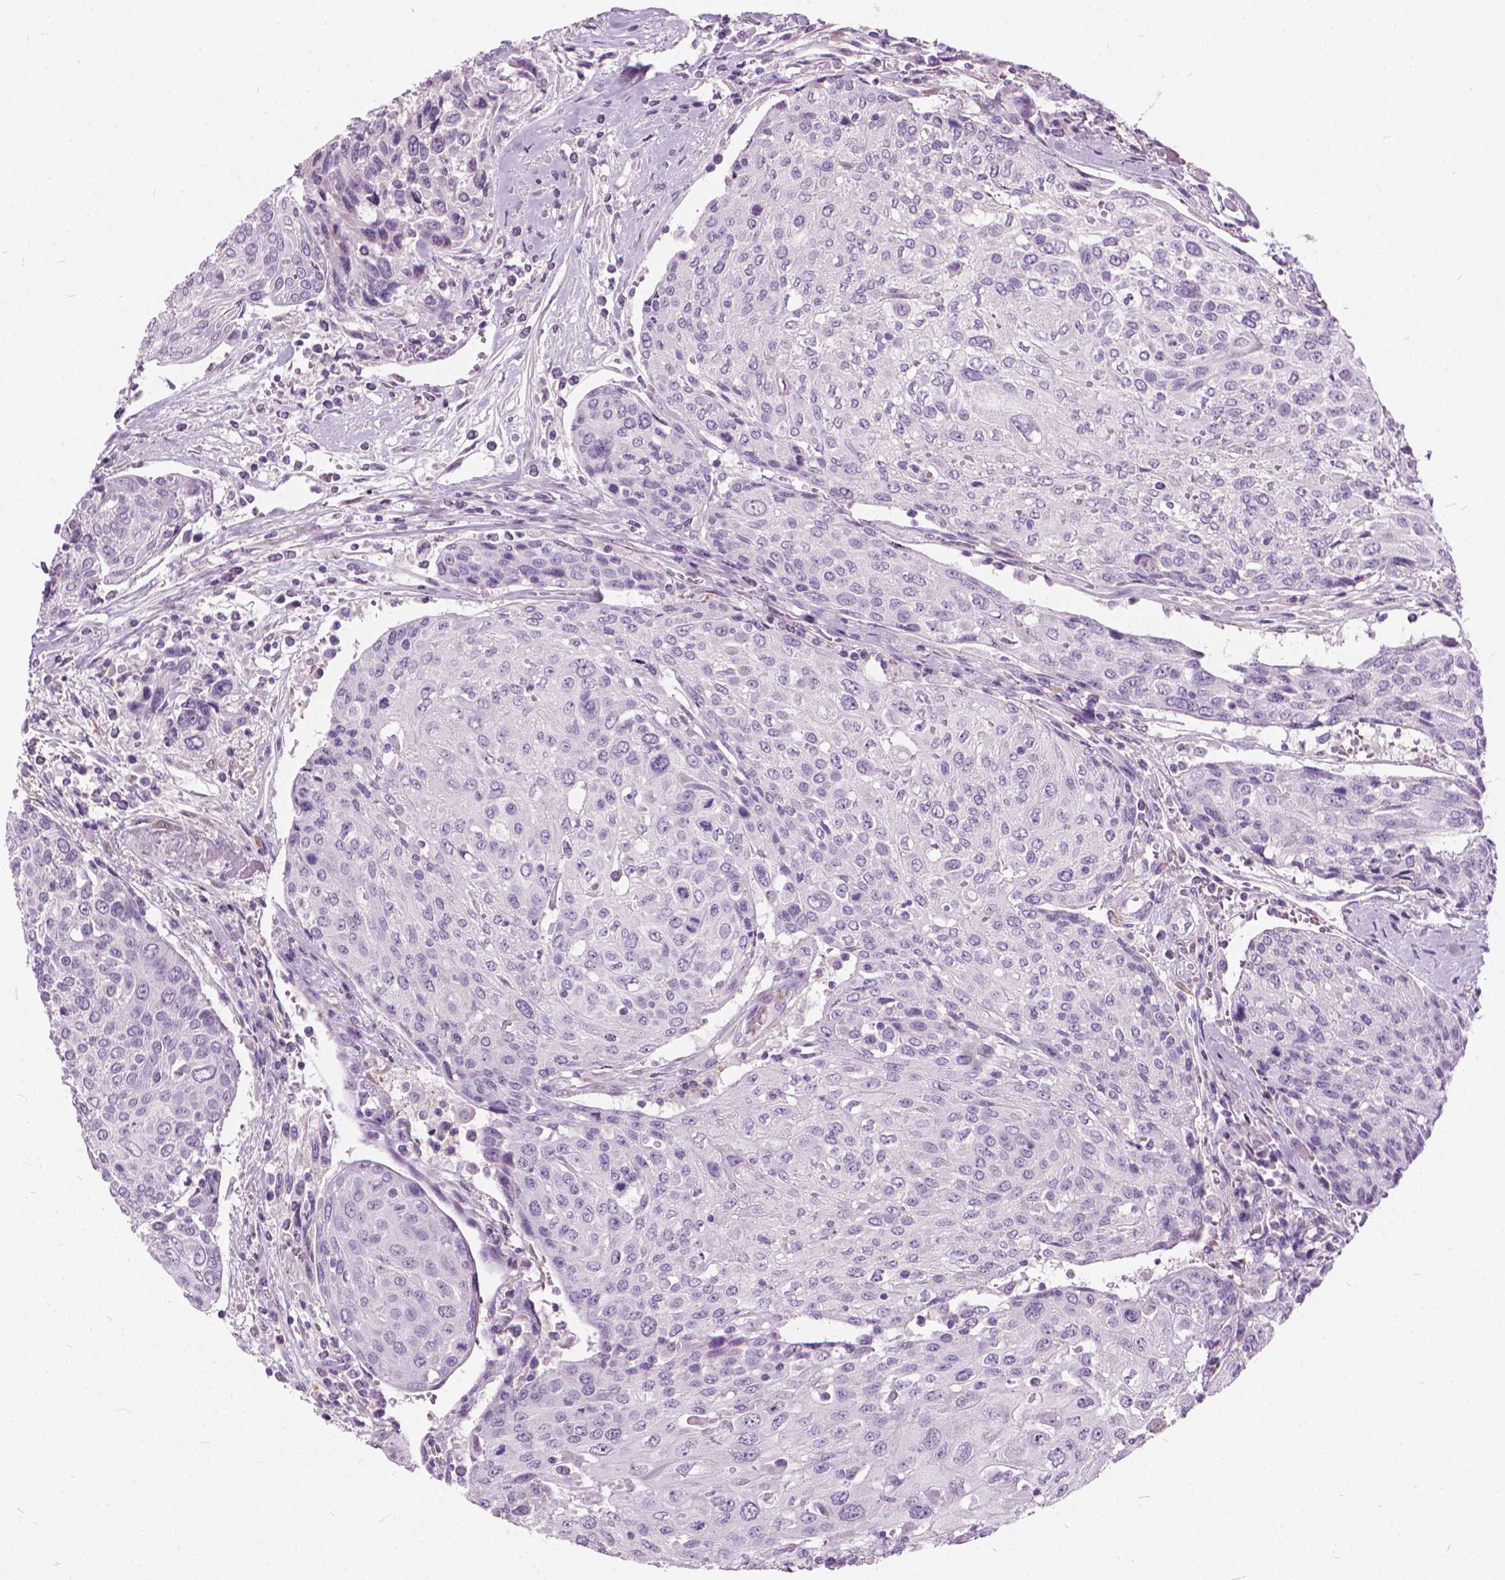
{"staining": {"intensity": "negative", "quantity": "none", "location": "none"}, "tissue": "urothelial cancer", "cell_type": "Tumor cells", "image_type": "cancer", "snomed": [{"axis": "morphology", "description": "Urothelial carcinoma, High grade"}, {"axis": "topography", "description": "Urinary bladder"}], "caption": "Immunohistochemistry (IHC) histopathology image of human urothelial carcinoma (high-grade) stained for a protein (brown), which shows no staining in tumor cells.", "gene": "DNM1", "patient": {"sex": "female", "age": 70}}